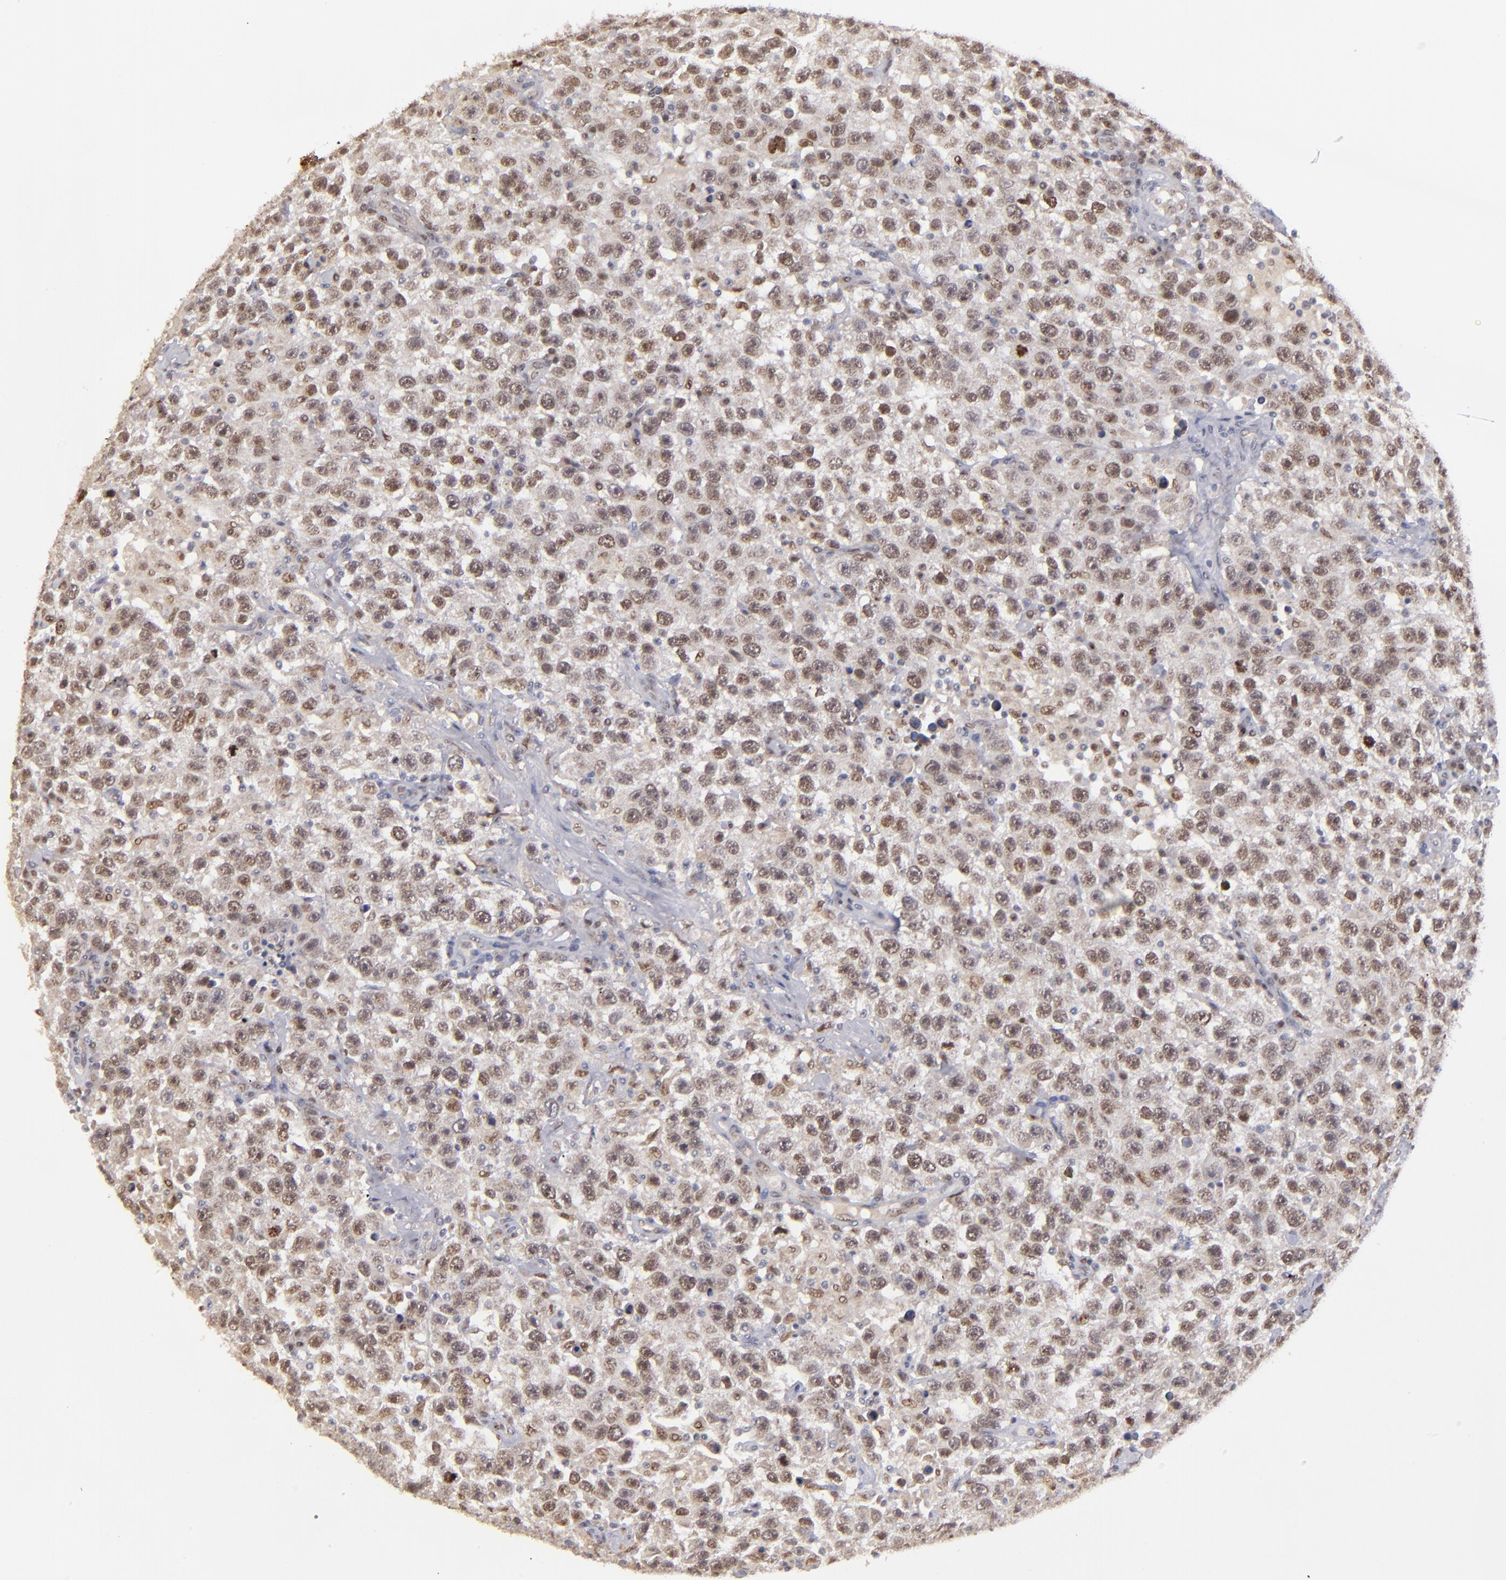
{"staining": {"intensity": "moderate", "quantity": "25%-75%", "location": "nuclear"}, "tissue": "testis cancer", "cell_type": "Tumor cells", "image_type": "cancer", "snomed": [{"axis": "morphology", "description": "Seminoma, NOS"}, {"axis": "topography", "description": "Testis"}], "caption": "DAB immunohistochemical staining of human testis cancer shows moderate nuclear protein staining in about 25%-75% of tumor cells. Ihc stains the protein of interest in brown and the nuclei are stained blue.", "gene": "RREB1", "patient": {"sex": "male", "age": 41}}